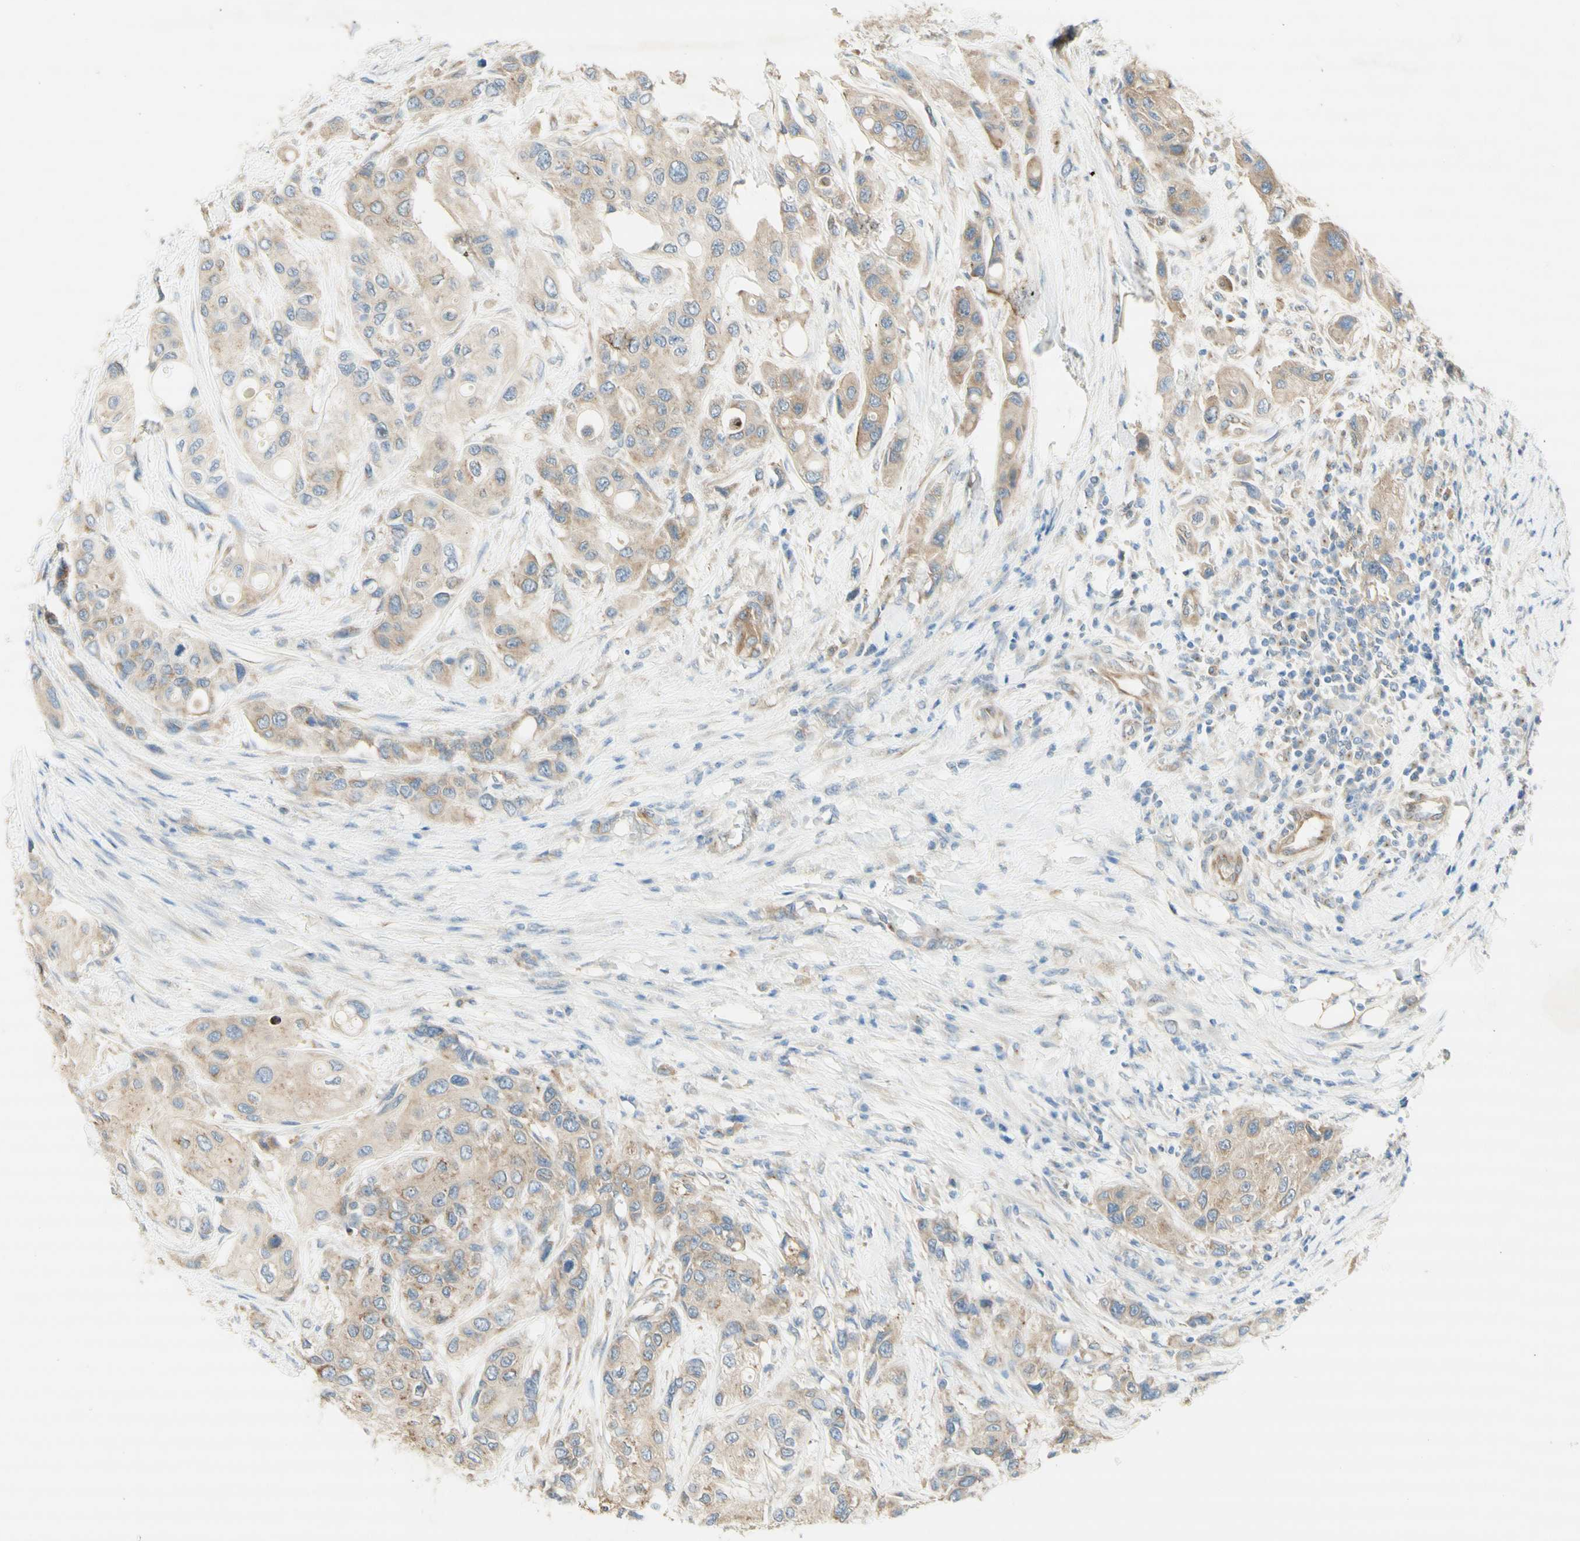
{"staining": {"intensity": "weak", "quantity": ">75%", "location": "cytoplasmic/membranous"}, "tissue": "urothelial cancer", "cell_type": "Tumor cells", "image_type": "cancer", "snomed": [{"axis": "morphology", "description": "Urothelial carcinoma, High grade"}, {"axis": "topography", "description": "Urinary bladder"}], "caption": "A low amount of weak cytoplasmic/membranous expression is identified in approximately >75% of tumor cells in urothelial cancer tissue. (DAB (3,3'-diaminobenzidine) IHC, brown staining for protein, blue staining for nuclei).", "gene": "DYNC1H1", "patient": {"sex": "female", "age": 56}}